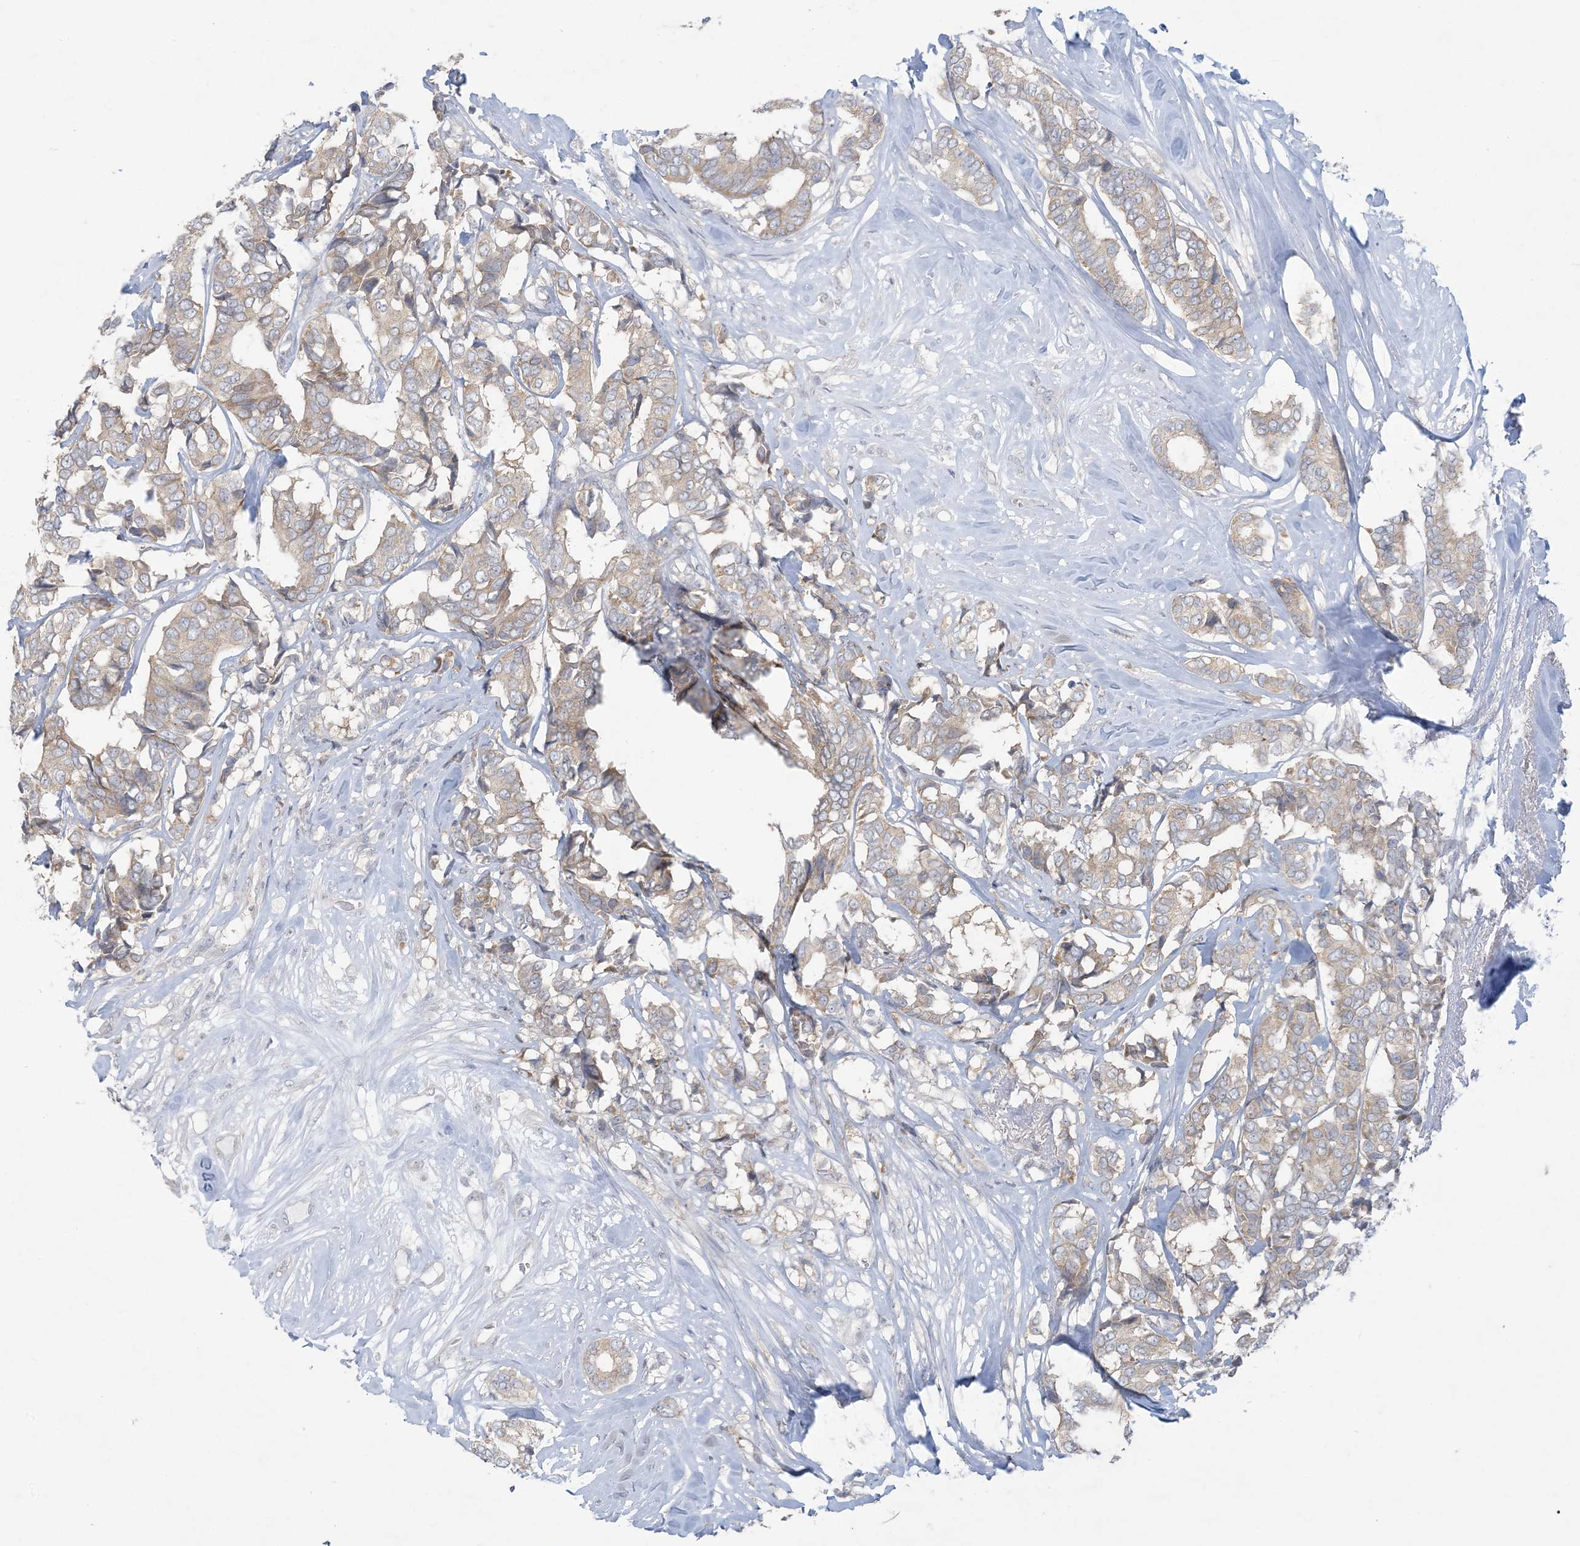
{"staining": {"intensity": "weak", "quantity": ">75%", "location": "cytoplasmic/membranous"}, "tissue": "breast cancer", "cell_type": "Tumor cells", "image_type": "cancer", "snomed": [{"axis": "morphology", "description": "Duct carcinoma"}, {"axis": "topography", "description": "Breast"}], "caption": "Weak cytoplasmic/membranous positivity is identified in approximately >75% of tumor cells in breast cancer (intraductal carcinoma).", "gene": "KIF3A", "patient": {"sex": "female", "age": 87}}